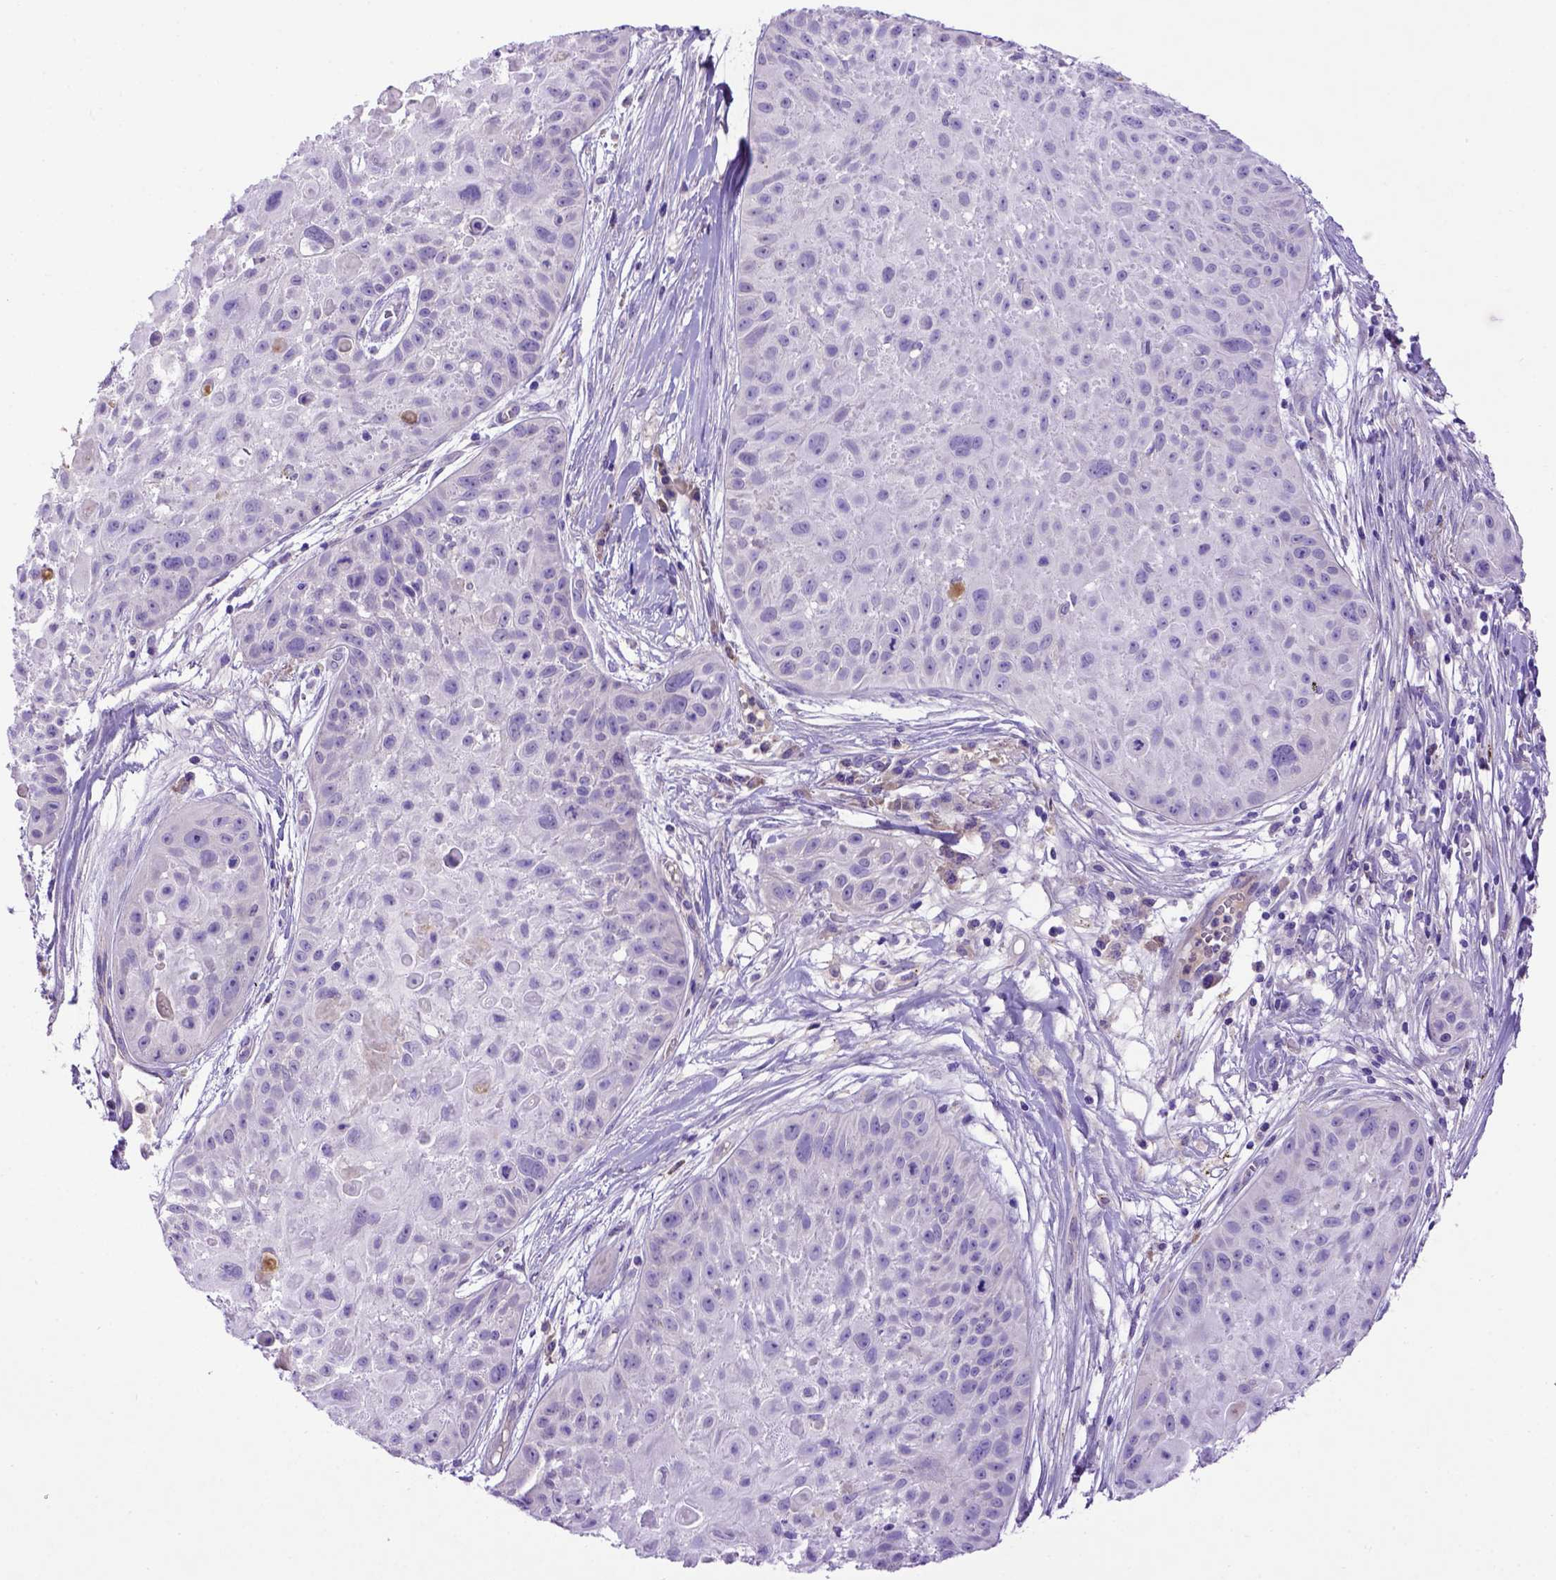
{"staining": {"intensity": "negative", "quantity": "none", "location": "none"}, "tissue": "skin cancer", "cell_type": "Tumor cells", "image_type": "cancer", "snomed": [{"axis": "morphology", "description": "Squamous cell carcinoma, NOS"}, {"axis": "topography", "description": "Skin"}, {"axis": "topography", "description": "Anal"}], "caption": "An immunohistochemistry histopathology image of skin cancer (squamous cell carcinoma) is shown. There is no staining in tumor cells of skin cancer (squamous cell carcinoma).", "gene": "ADAM12", "patient": {"sex": "female", "age": 75}}